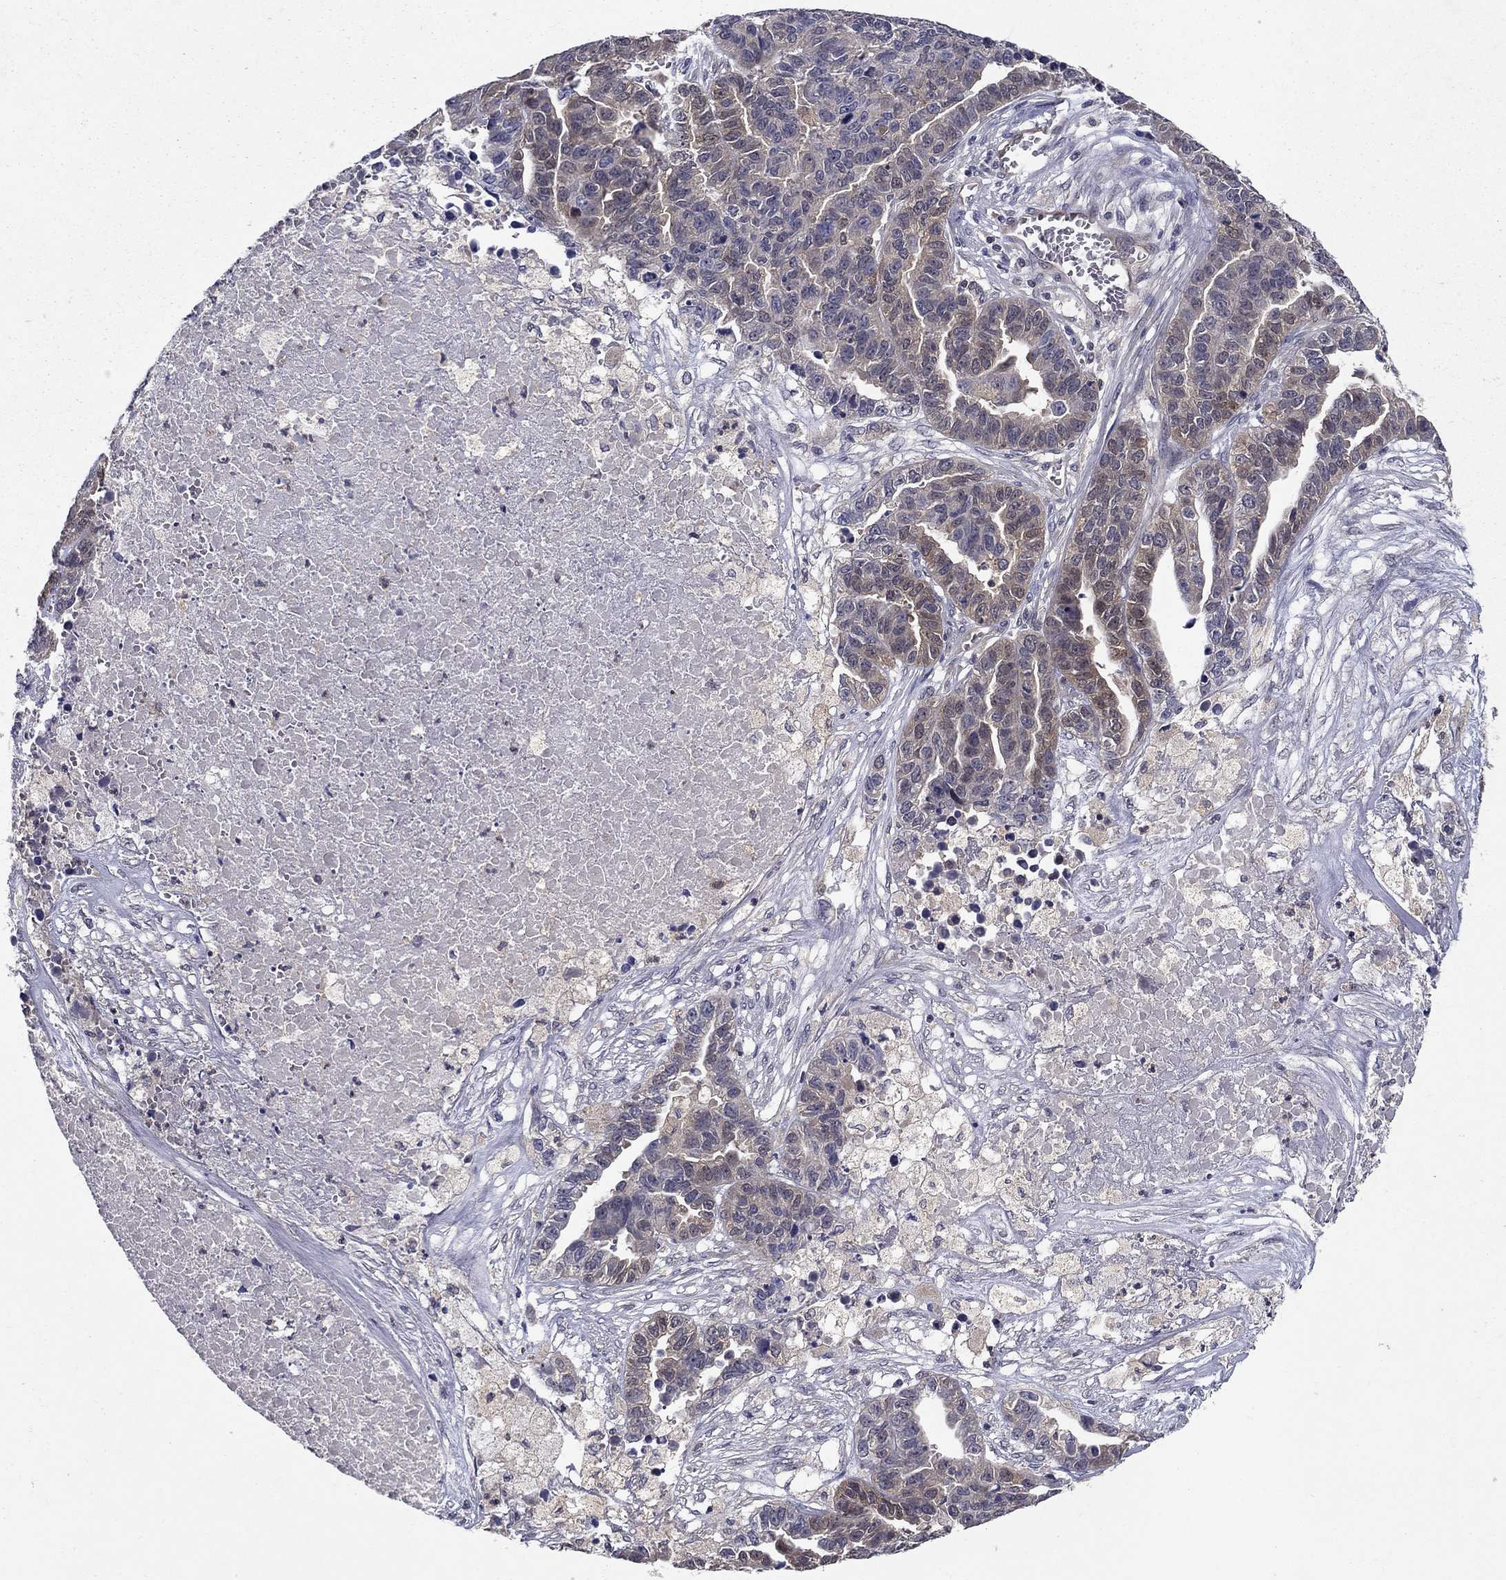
{"staining": {"intensity": "negative", "quantity": "none", "location": "none"}, "tissue": "ovarian cancer", "cell_type": "Tumor cells", "image_type": "cancer", "snomed": [{"axis": "morphology", "description": "Cystadenocarcinoma, serous, NOS"}, {"axis": "topography", "description": "Ovary"}], "caption": "Ovarian cancer (serous cystadenocarcinoma) stained for a protein using immunohistochemistry (IHC) reveals no expression tumor cells.", "gene": "GLTP", "patient": {"sex": "female", "age": 87}}